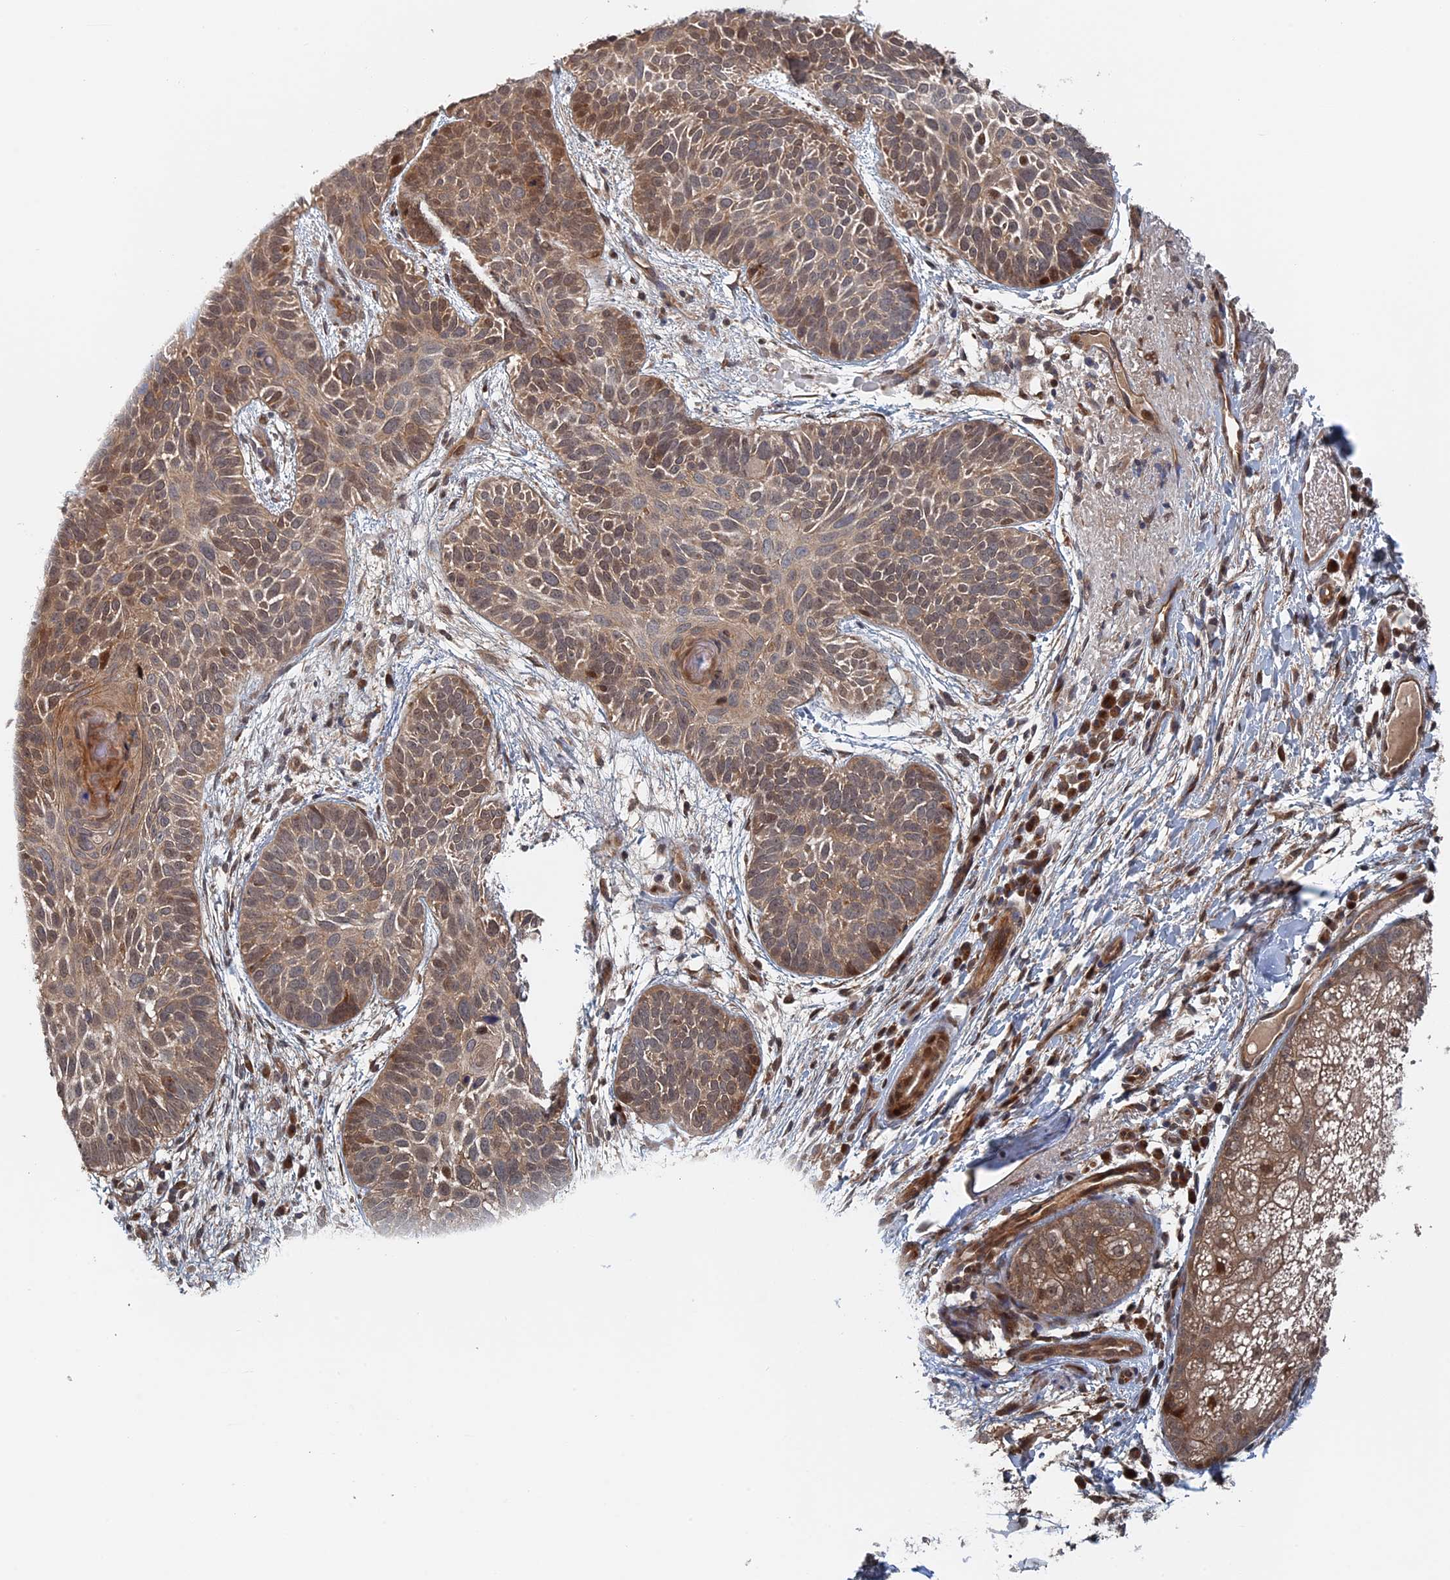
{"staining": {"intensity": "weak", "quantity": ">75%", "location": "cytoplasmic/membranous,nuclear"}, "tissue": "skin cancer", "cell_type": "Tumor cells", "image_type": "cancer", "snomed": [{"axis": "morphology", "description": "Basal cell carcinoma"}, {"axis": "topography", "description": "Skin"}], "caption": "An immunohistochemistry photomicrograph of tumor tissue is shown. Protein staining in brown shows weak cytoplasmic/membranous and nuclear positivity in skin cancer (basal cell carcinoma) within tumor cells.", "gene": "ELOVL6", "patient": {"sex": "male", "age": 85}}